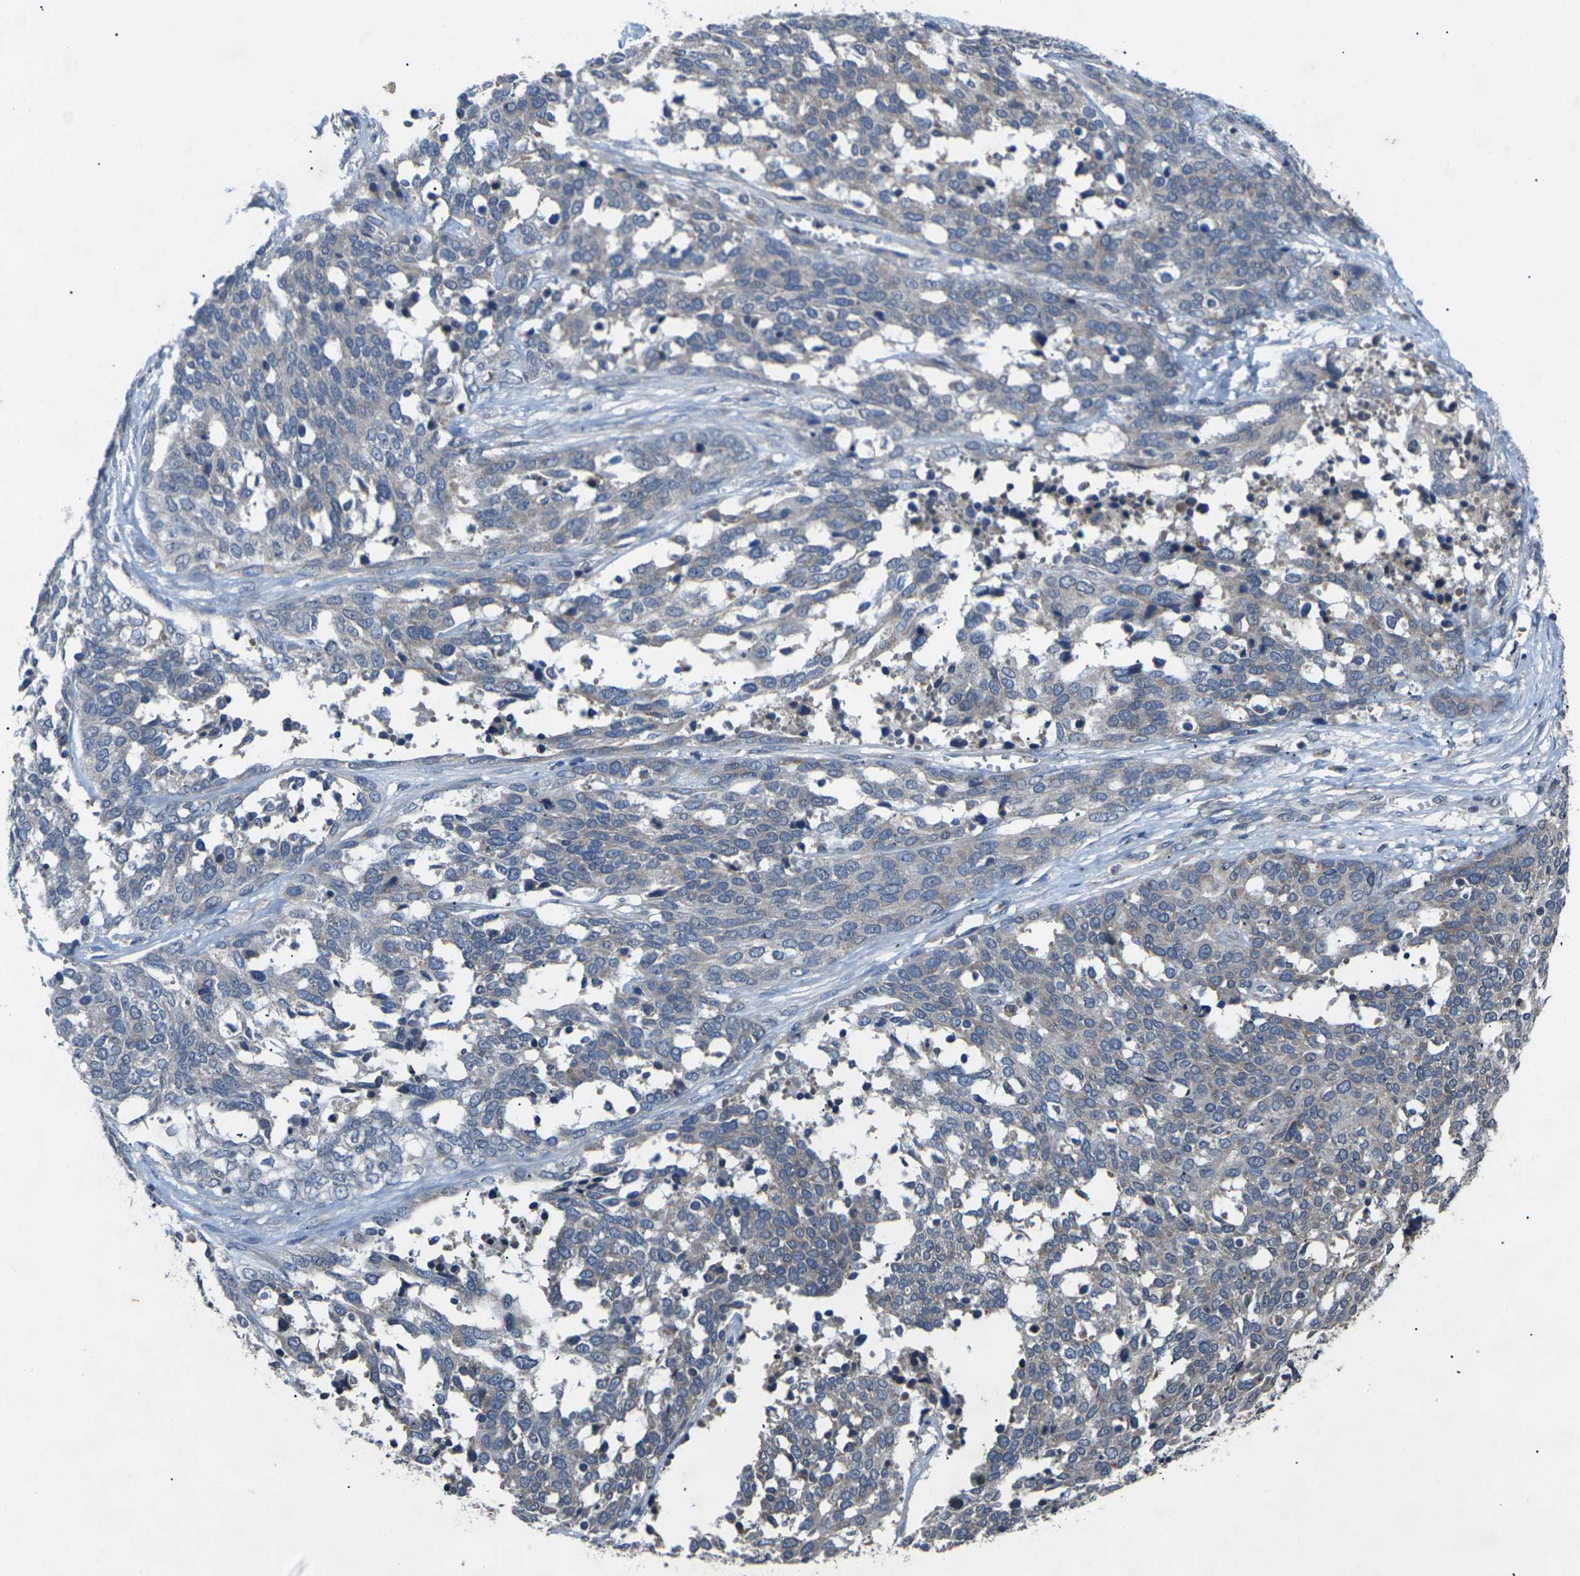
{"staining": {"intensity": "weak", "quantity": "<25%", "location": "cytoplasmic/membranous"}, "tissue": "ovarian cancer", "cell_type": "Tumor cells", "image_type": "cancer", "snomed": [{"axis": "morphology", "description": "Cystadenocarcinoma, serous, NOS"}, {"axis": "topography", "description": "Ovary"}], "caption": "This is an IHC micrograph of ovarian serous cystadenocarcinoma. There is no expression in tumor cells.", "gene": "SLC2A2", "patient": {"sex": "female", "age": 44}}